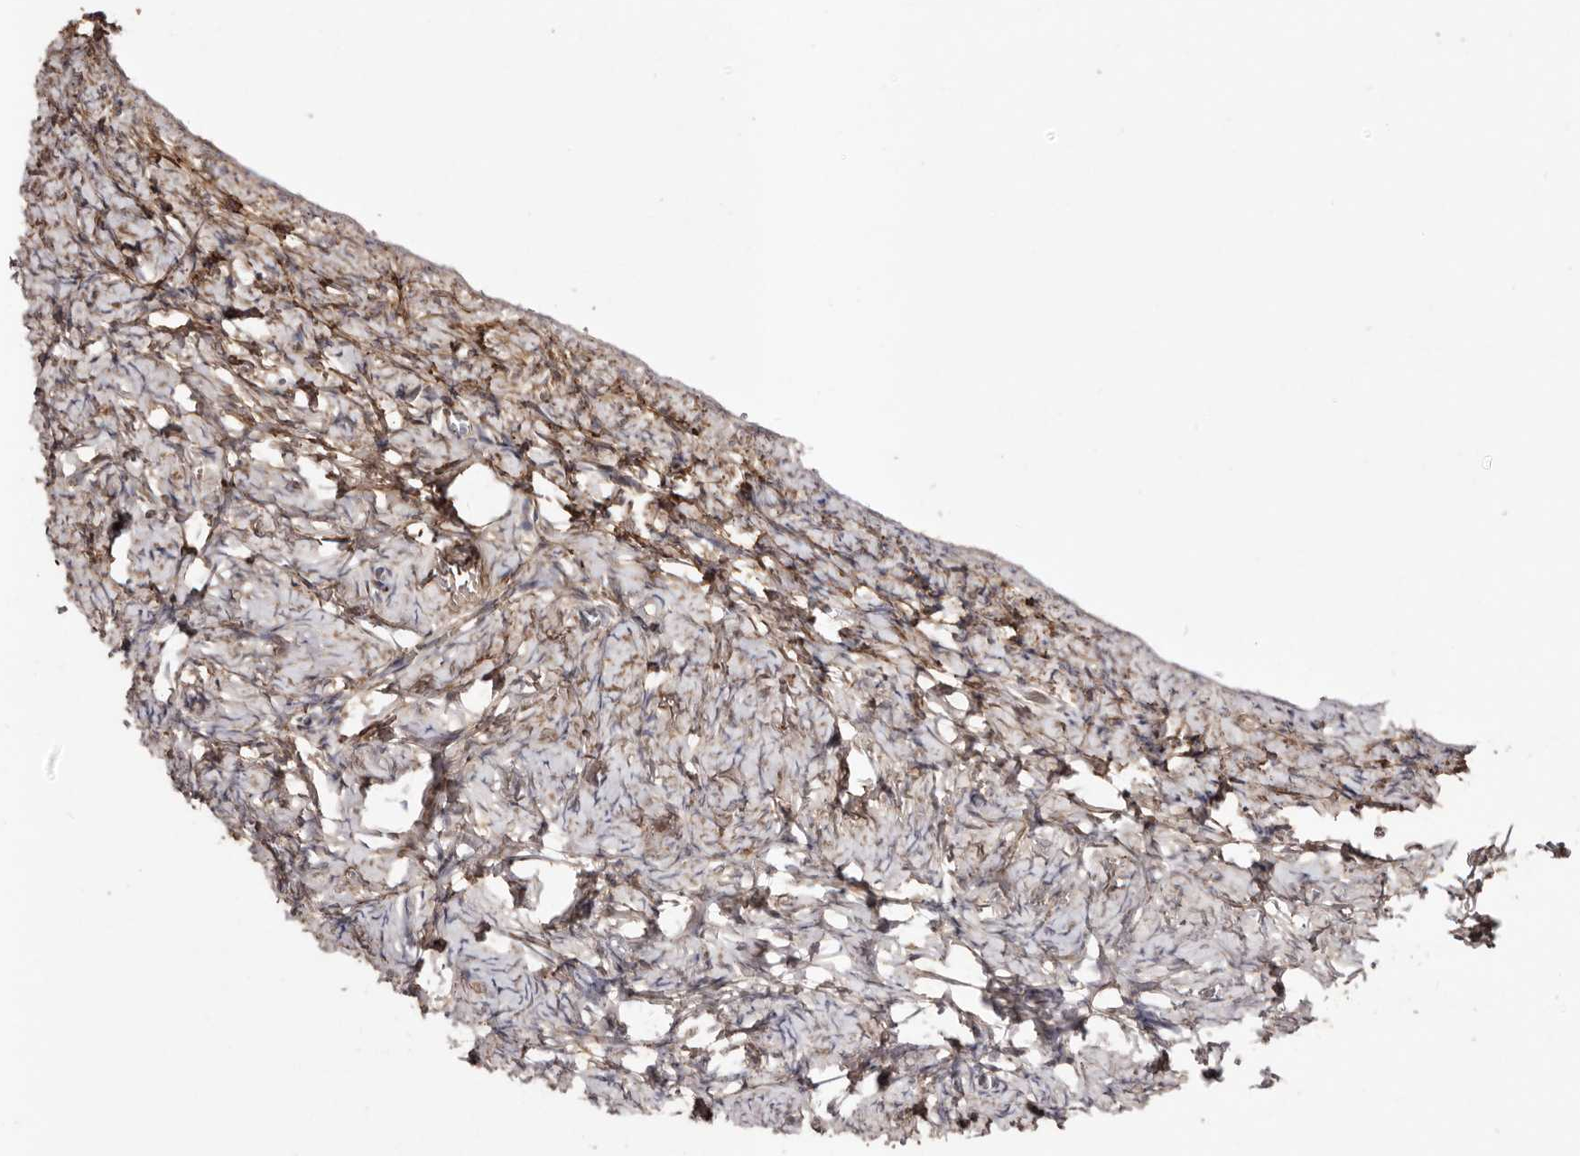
{"staining": {"intensity": "weak", "quantity": "25%-75%", "location": "cytoplasmic/membranous"}, "tissue": "ovary", "cell_type": "Ovarian stroma cells", "image_type": "normal", "snomed": [{"axis": "morphology", "description": "Normal tissue, NOS"}, {"axis": "topography", "description": "Ovary"}], "caption": "DAB (3,3'-diaminobenzidine) immunohistochemical staining of normal human ovary shows weak cytoplasmic/membranous protein expression in approximately 25%-75% of ovarian stroma cells. The staining was performed using DAB, with brown indicating positive protein expression. Nuclei are stained blue with hematoxylin.", "gene": "MACC1", "patient": {"sex": "female", "age": 27}}